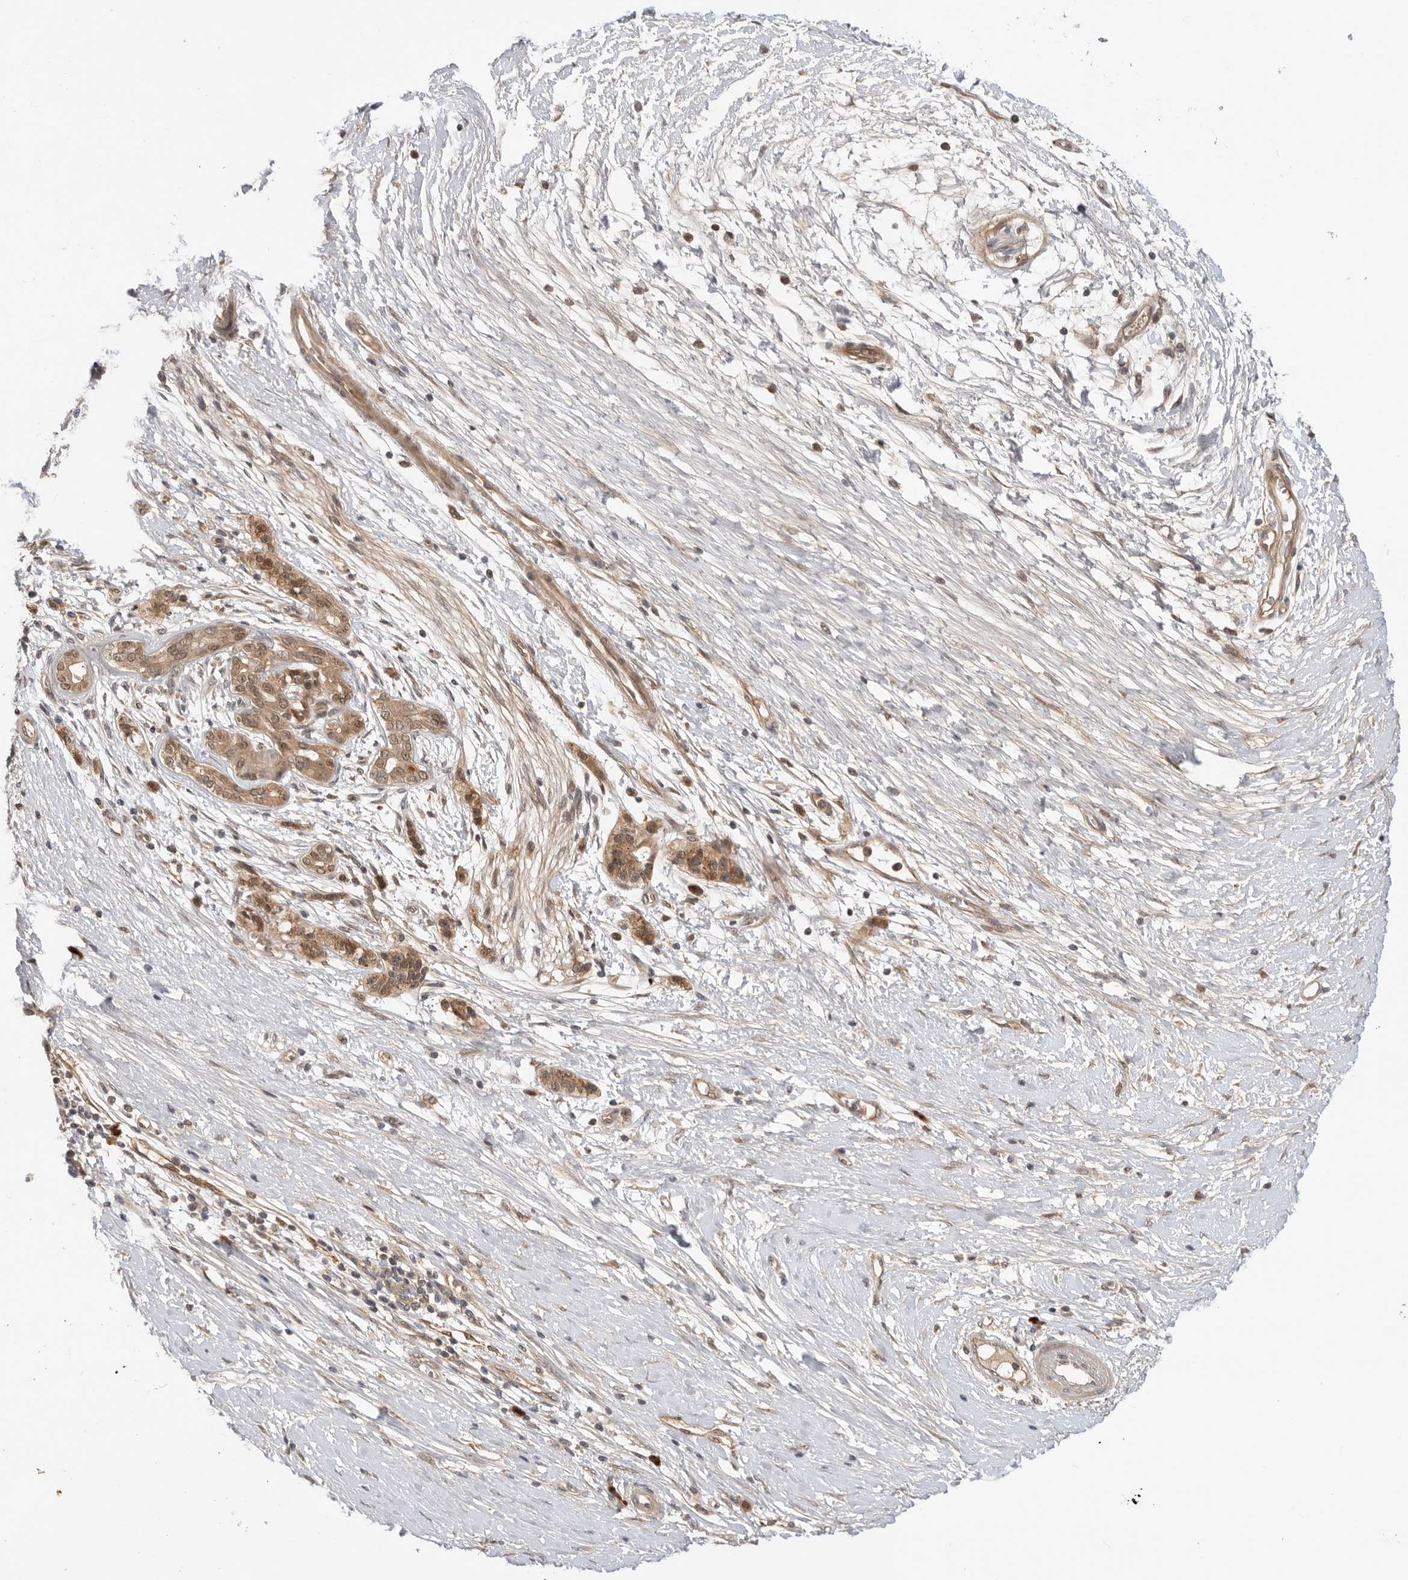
{"staining": {"intensity": "weak", "quantity": ">75%", "location": "cytoplasmic/membranous,nuclear"}, "tissue": "pancreatic cancer", "cell_type": "Tumor cells", "image_type": "cancer", "snomed": [{"axis": "morphology", "description": "Adenocarcinoma, NOS"}, {"axis": "topography", "description": "Pancreas"}], "caption": "Immunohistochemistry (IHC) staining of pancreatic cancer, which exhibits low levels of weak cytoplasmic/membranous and nuclear staining in about >75% of tumor cells indicating weak cytoplasmic/membranous and nuclear protein positivity. The staining was performed using DAB (3,3'-diaminobenzidine) (brown) for protein detection and nuclei were counterstained in hematoxylin (blue).", "gene": "DCAF8", "patient": {"sex": "male", "age": 50}}